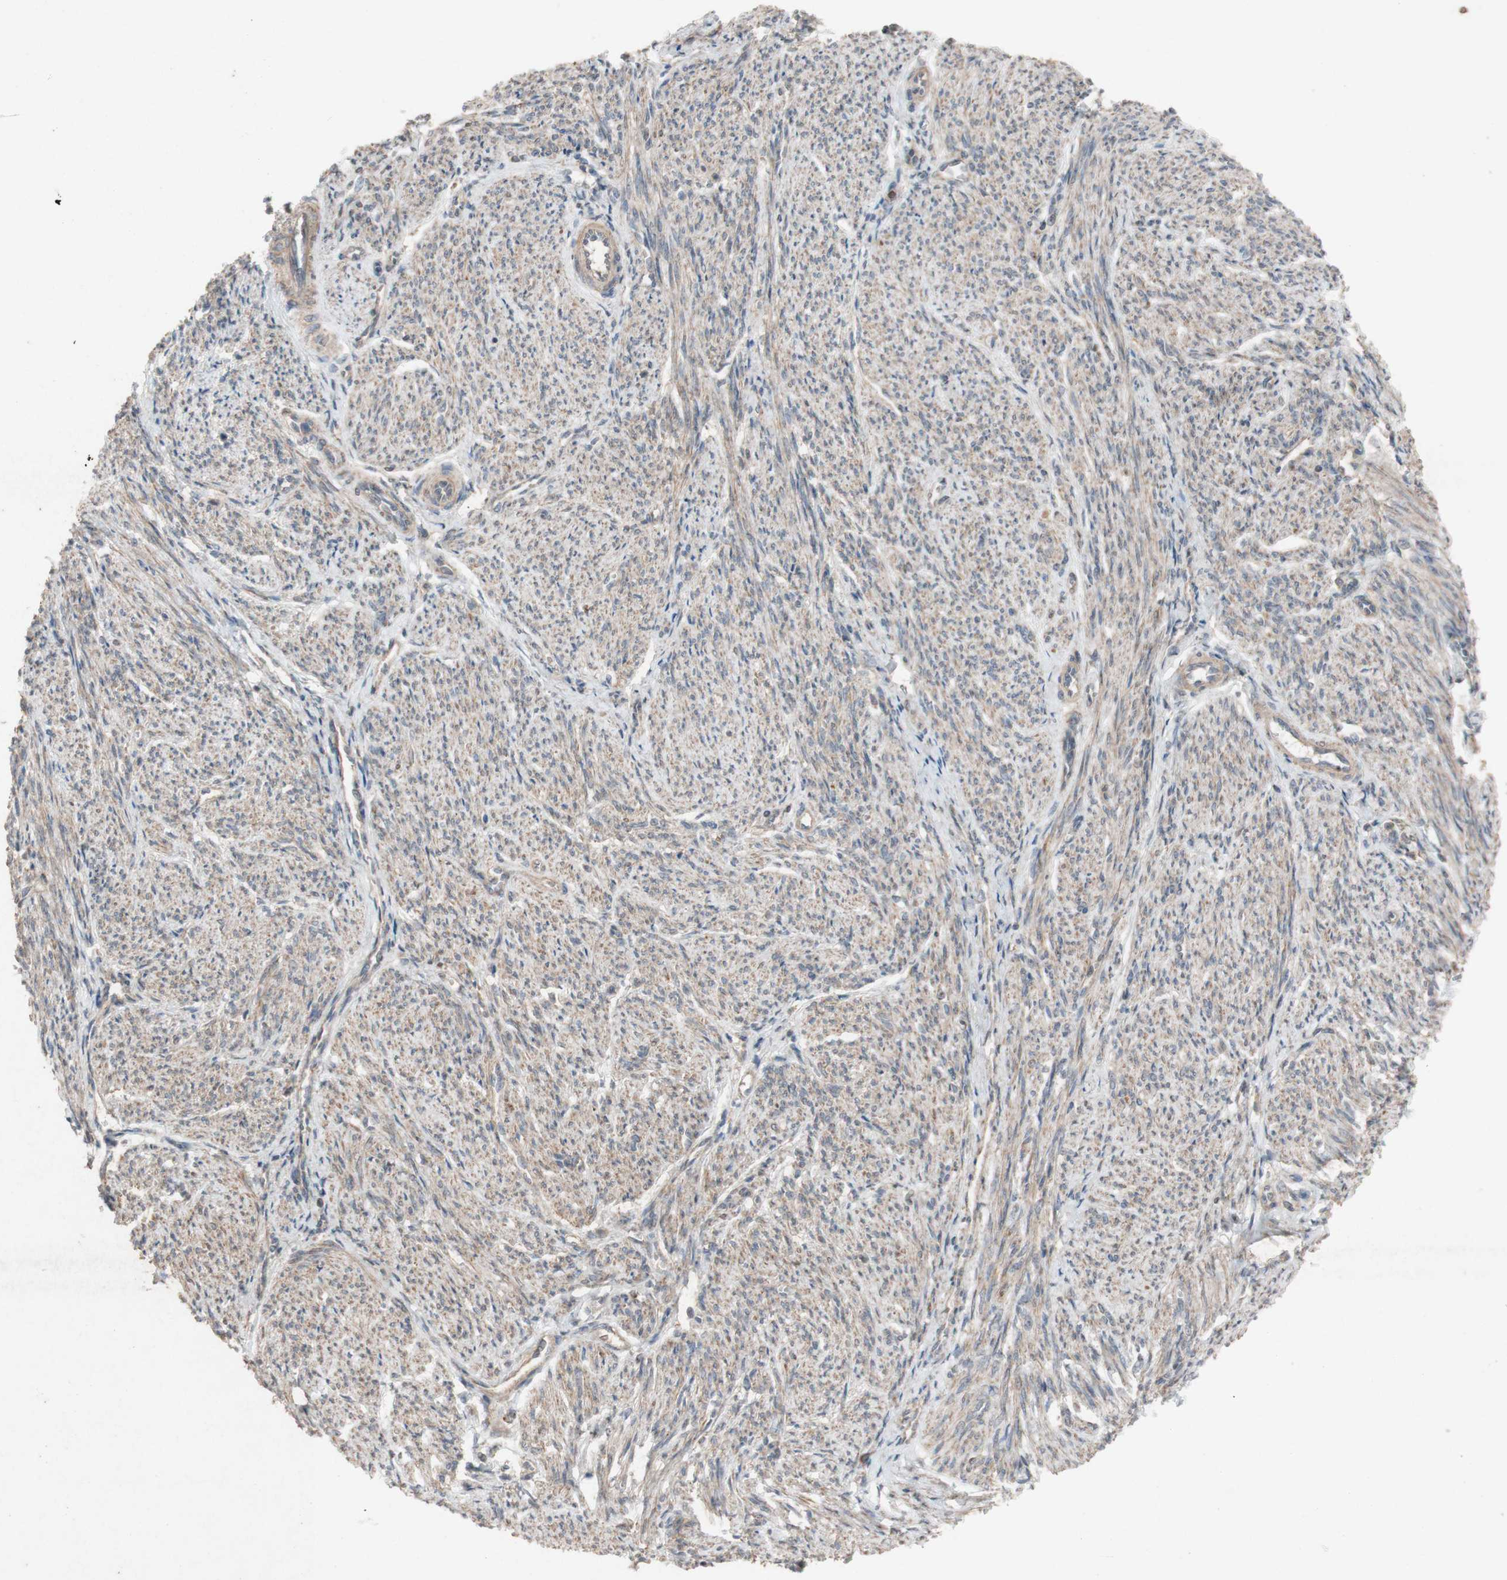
{"staining": {"intensity": "weak", "quantity": ">75%", "location": "cytoplasmic/membranous"}, "tissue": "smooth muscle", "cell_type": "Smooth muscle cells", "image_type": "normal", "snomed": [{"axis": "morphology", "description": "Normal tissue, NOS"}, {"axis": "topography", "description": "Smooth muscle"}], "caption": "DAB (3,3'-diaminobenzidine) immunohistochemical staining of normal smooth muscle reveals weak cytoplasmic/membranous protein staining in about >75% of smooth muscle cells. Using DAB (brown) and hematoxylin (blue) stains, captured at high magnification using brightfield microscopy.", "gene": "ATP6V1F", "patient": {"sex": "female", "age": 65}}